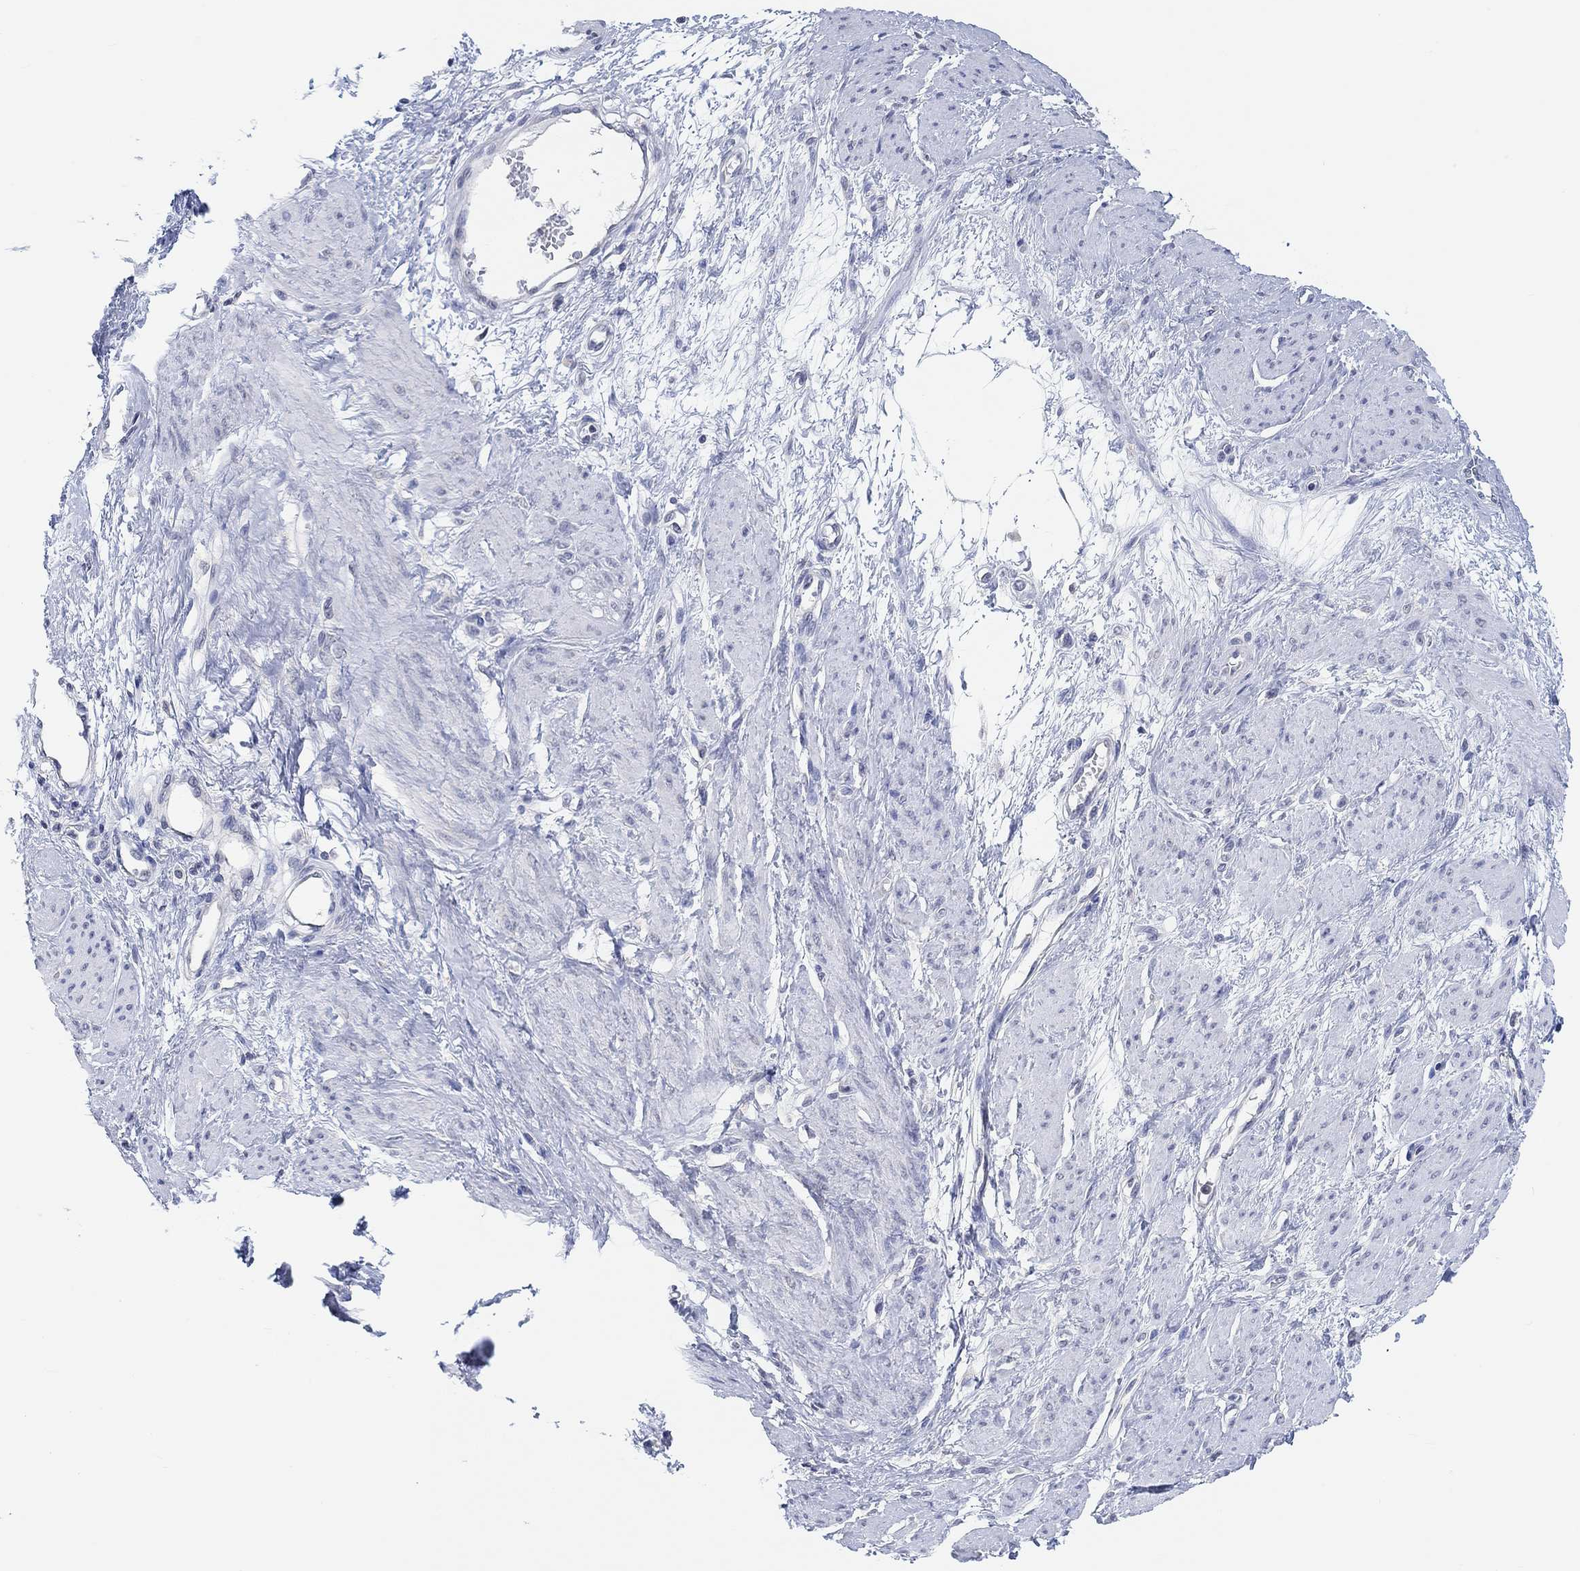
{"staining": {"intensity": "negative", "quantity": "none", "location": "none"}, "tissue": "smooth muscle", "cell_type": "Smooth muscle cells", "image_type": "normal", "snomed": [{"axis": "morphology", "description": "Normal tissue, NOS"}, {"axis": "topography", "description": "Smooth muscle"}, {"axis": "topography", "description": "Uterus"}], "caption": "The immunohistochemistry histopathology image has no significant positivity in smooth muscle cells of smooth muscle.", "gene": "MUC1", "patient": {"sex": "female", "age": 39}}